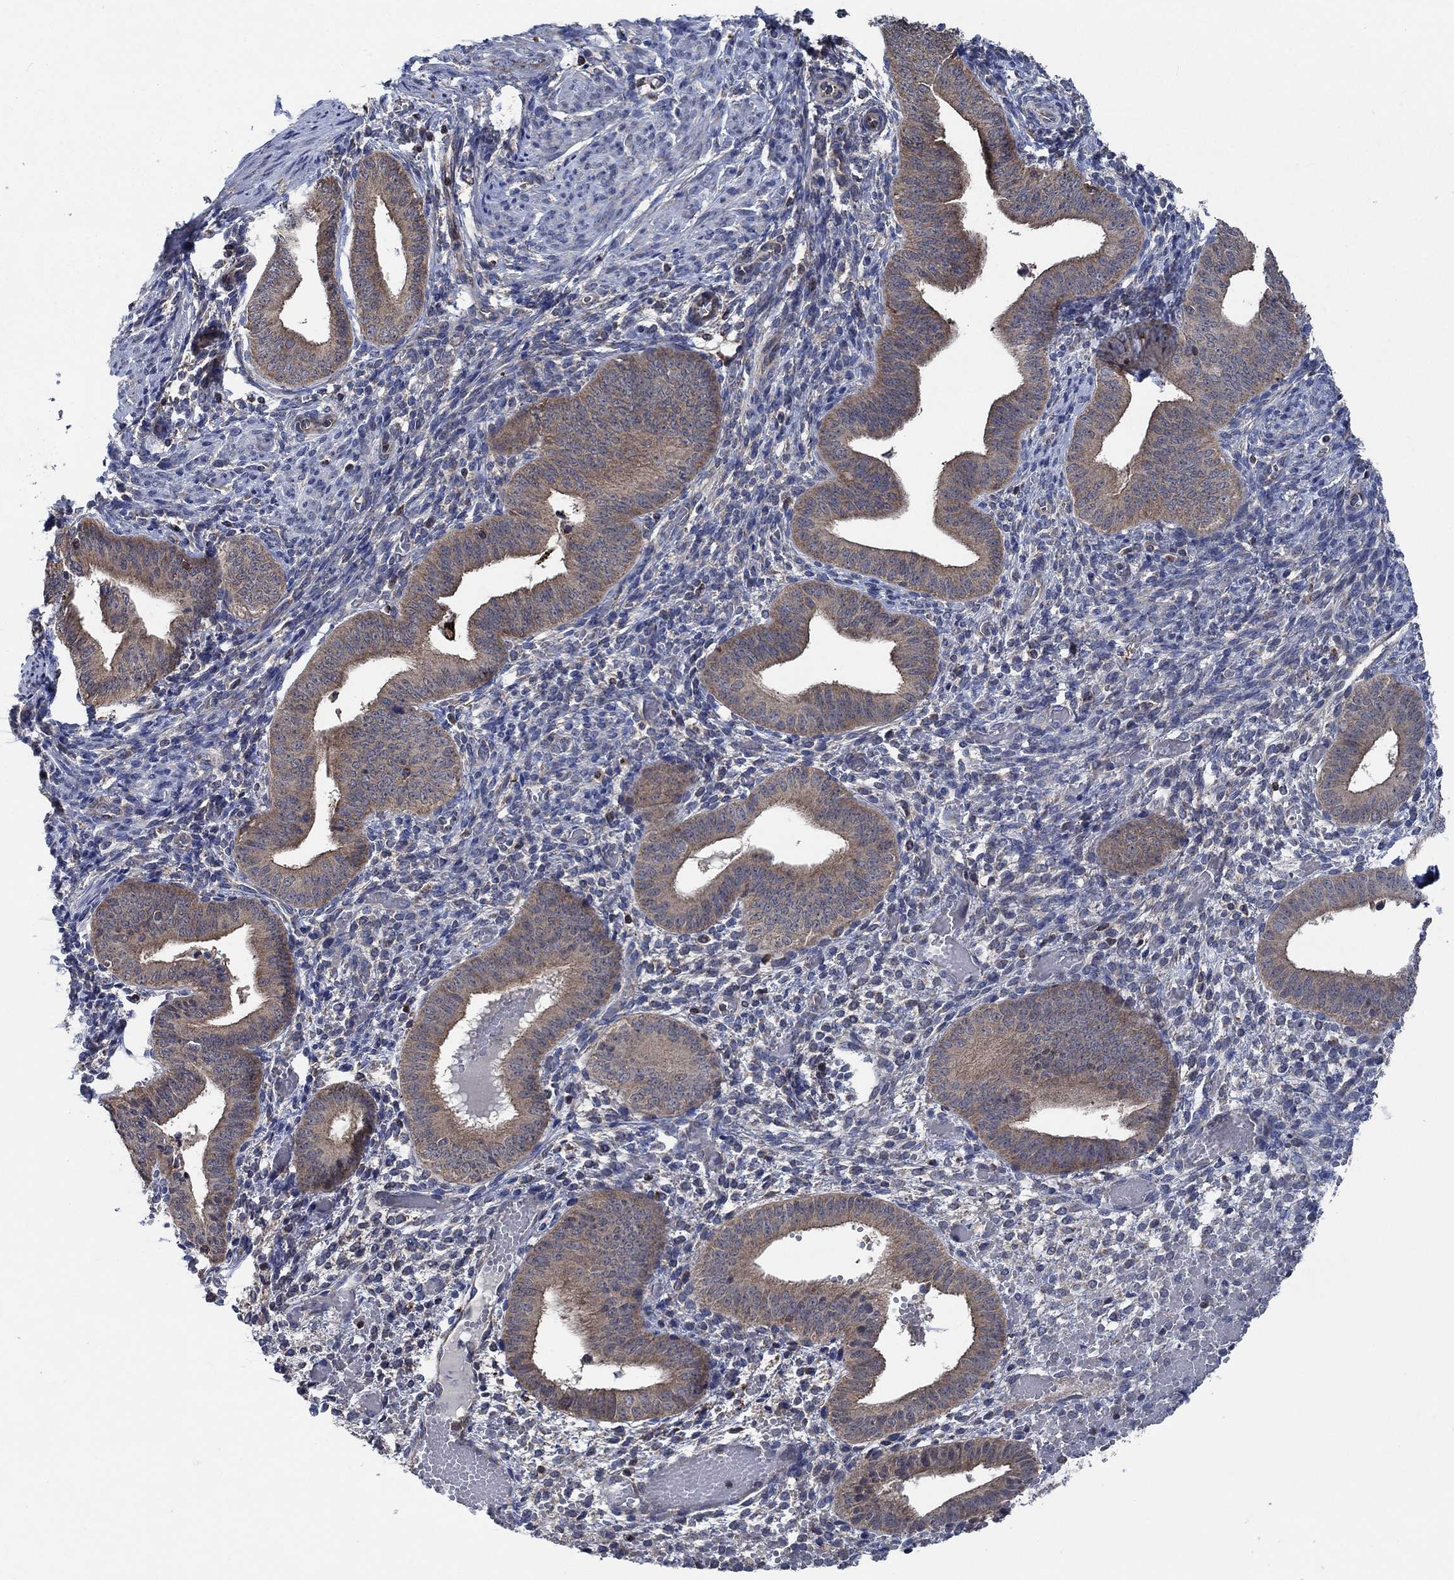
{"staining": {"intensity": "negative", "quantity": "none", "location": "none"}, "tissue": "endometrium", "cell_type": "Cells in endometrial stroma", "image_type": "normal", "snomed": [{"axis": "morphology", "description": "Normal tissue, NOS"}, {"axis": "topography", "description": "Endometrium"}], "caption": "High power microscopy photomicrograph of an immunohistochemistry photomicrograph of benign endometrium, revealing no significant staining in cells in endometrial stroma. The staining was performed using DAB (3,3'-diaminobenzidine) to visualize the protein expression in brown, while the nuclei were stained in blue with hematoxylin (Magnification: 20x).", "gene": "STXBP6", "patient": {"sex": "female", "age": 42}}